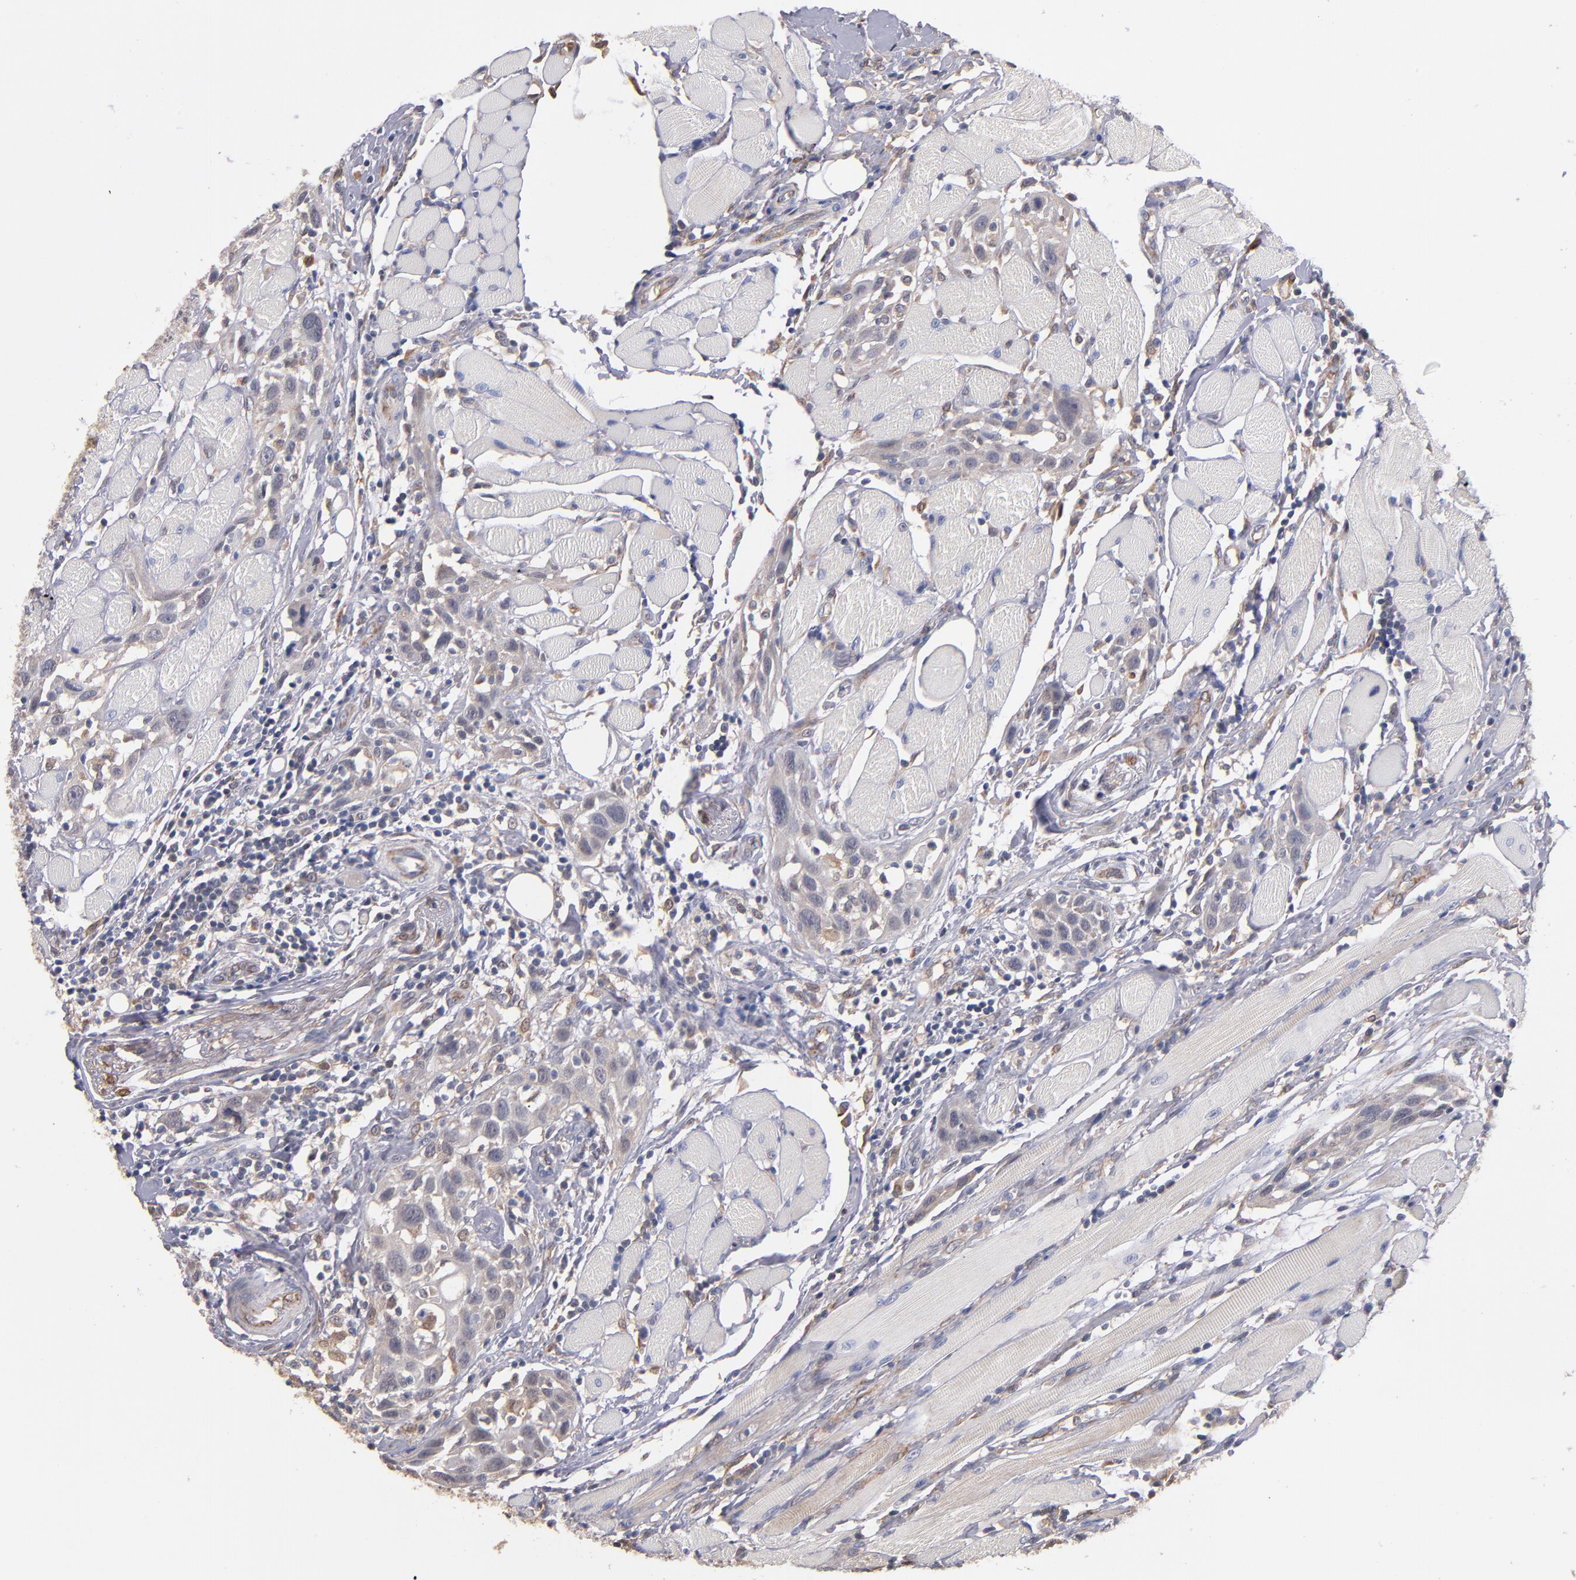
{"staining": {"intensity": "weak", "quantity": "25%-75%", "location": "cytoplasmic/membranous"}, "tissue": "head and neck cancer", "cell_type": "Tumor cells", "image_type": "cancer", "snomed": [{"axis": "morphology", "description": "Squamous cell carcinoma, NOS"}, {"axis": "topography", "description": "Oral tissue"}, {"axis": "topography", "description": "Head-Neck"}], "caption": "This is an image of immunohistochemistry (IHC) staining of head and neck squamous cell carcinoma, which shows weak expression in the cytoplasmic/membranous of tumor cells.", "gene": "GMFG", "patient": {"sex": "female", "age": 50}}